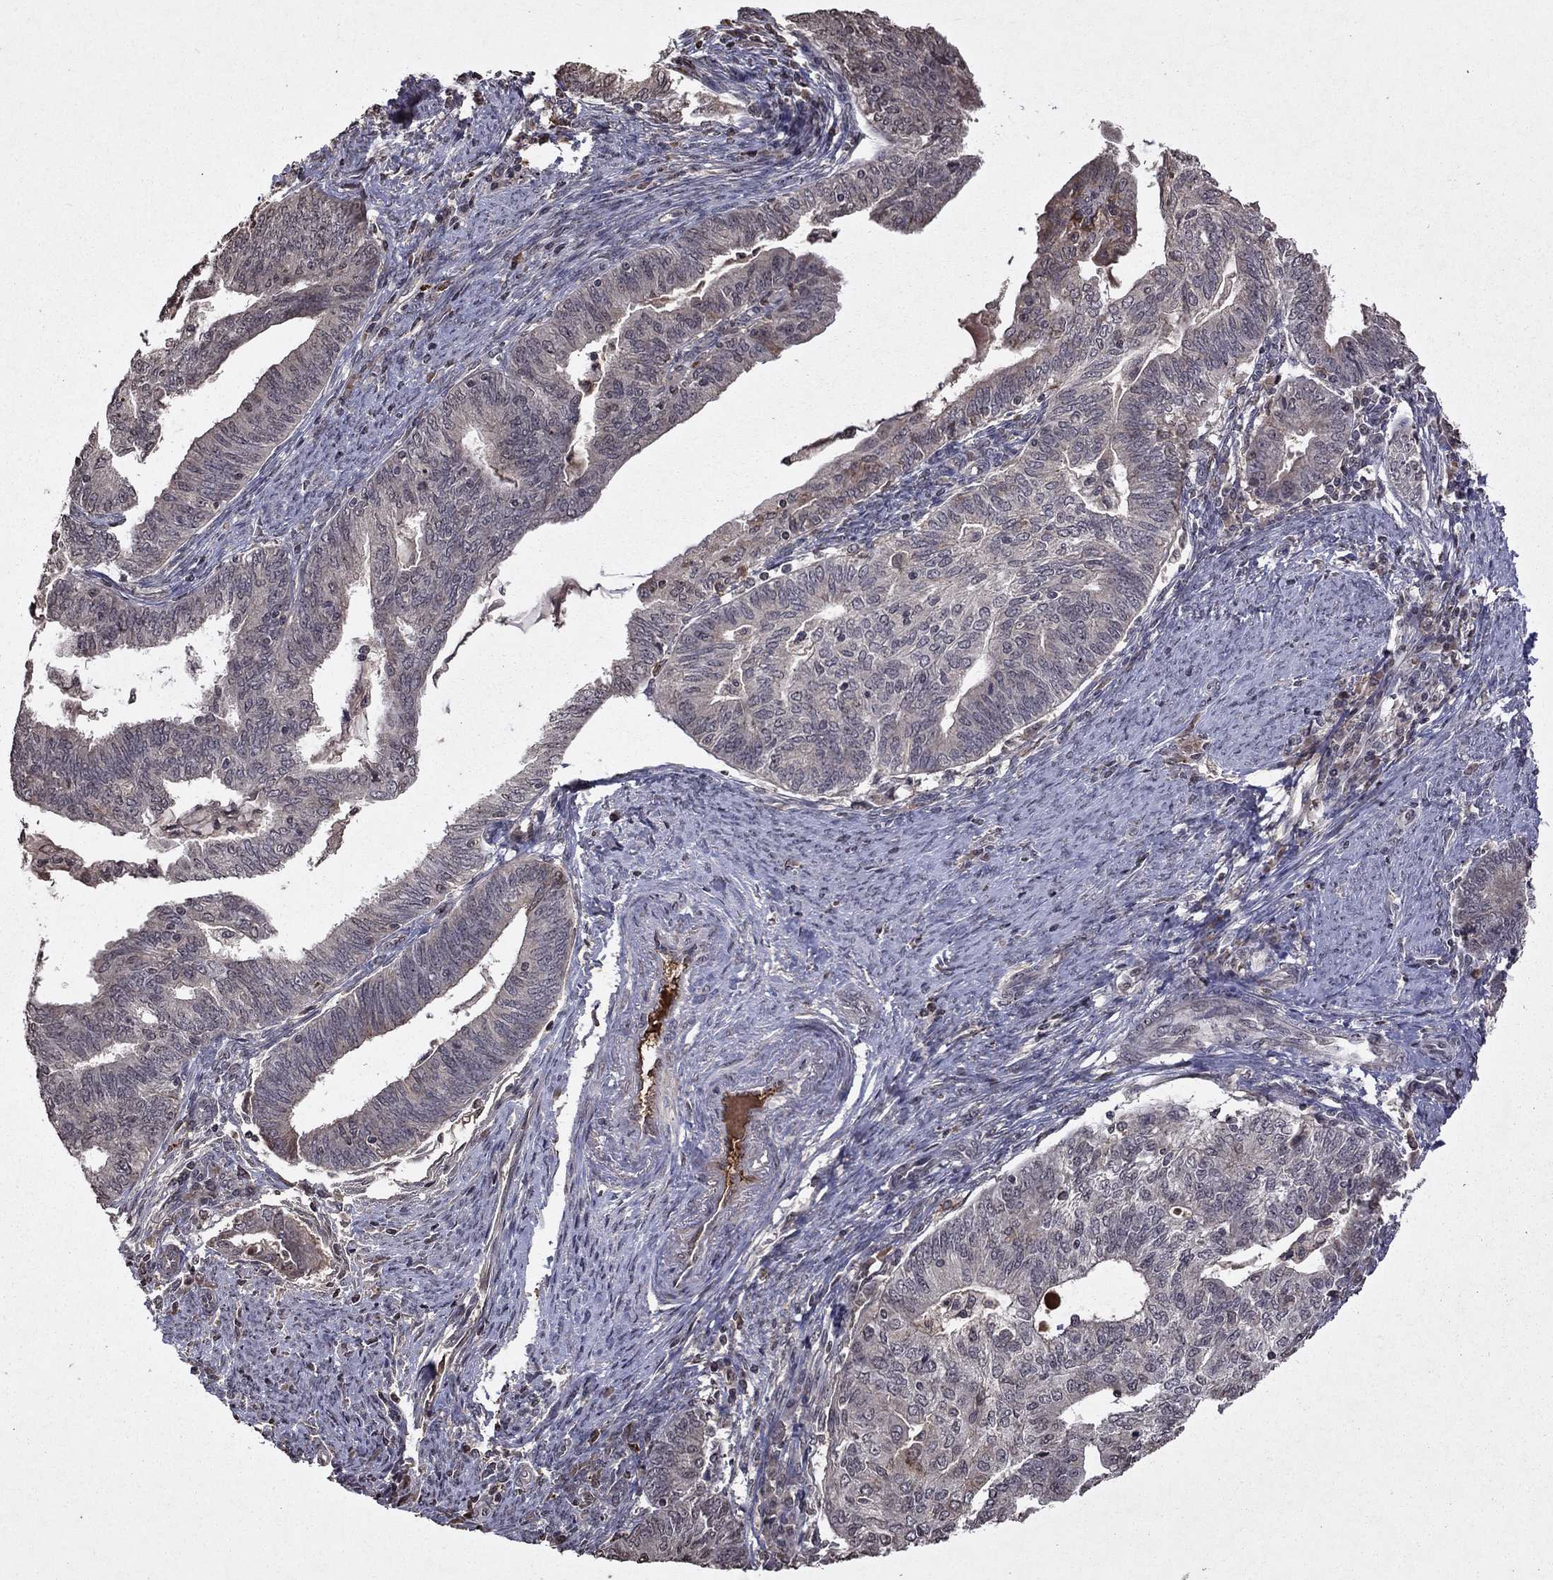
{"staining": {"intensity": "negative", "quantity": "none", "location": "none"}, "tissue": "endometrial cancer", "cell_type": "Tumor cells", "image_type": "cancer", "snomed": [{"axis": "morphology", "description": "Adenocarcinoma, NOS"}, {"axis": "topography", "description": "Endometrium"}], "caption": "Tumor cells are negative for brown protein staining in endometrial cancer (adenocarcinoma).", "gene": "NLGN1", "patient": {"sex": "female", "age": 82}}